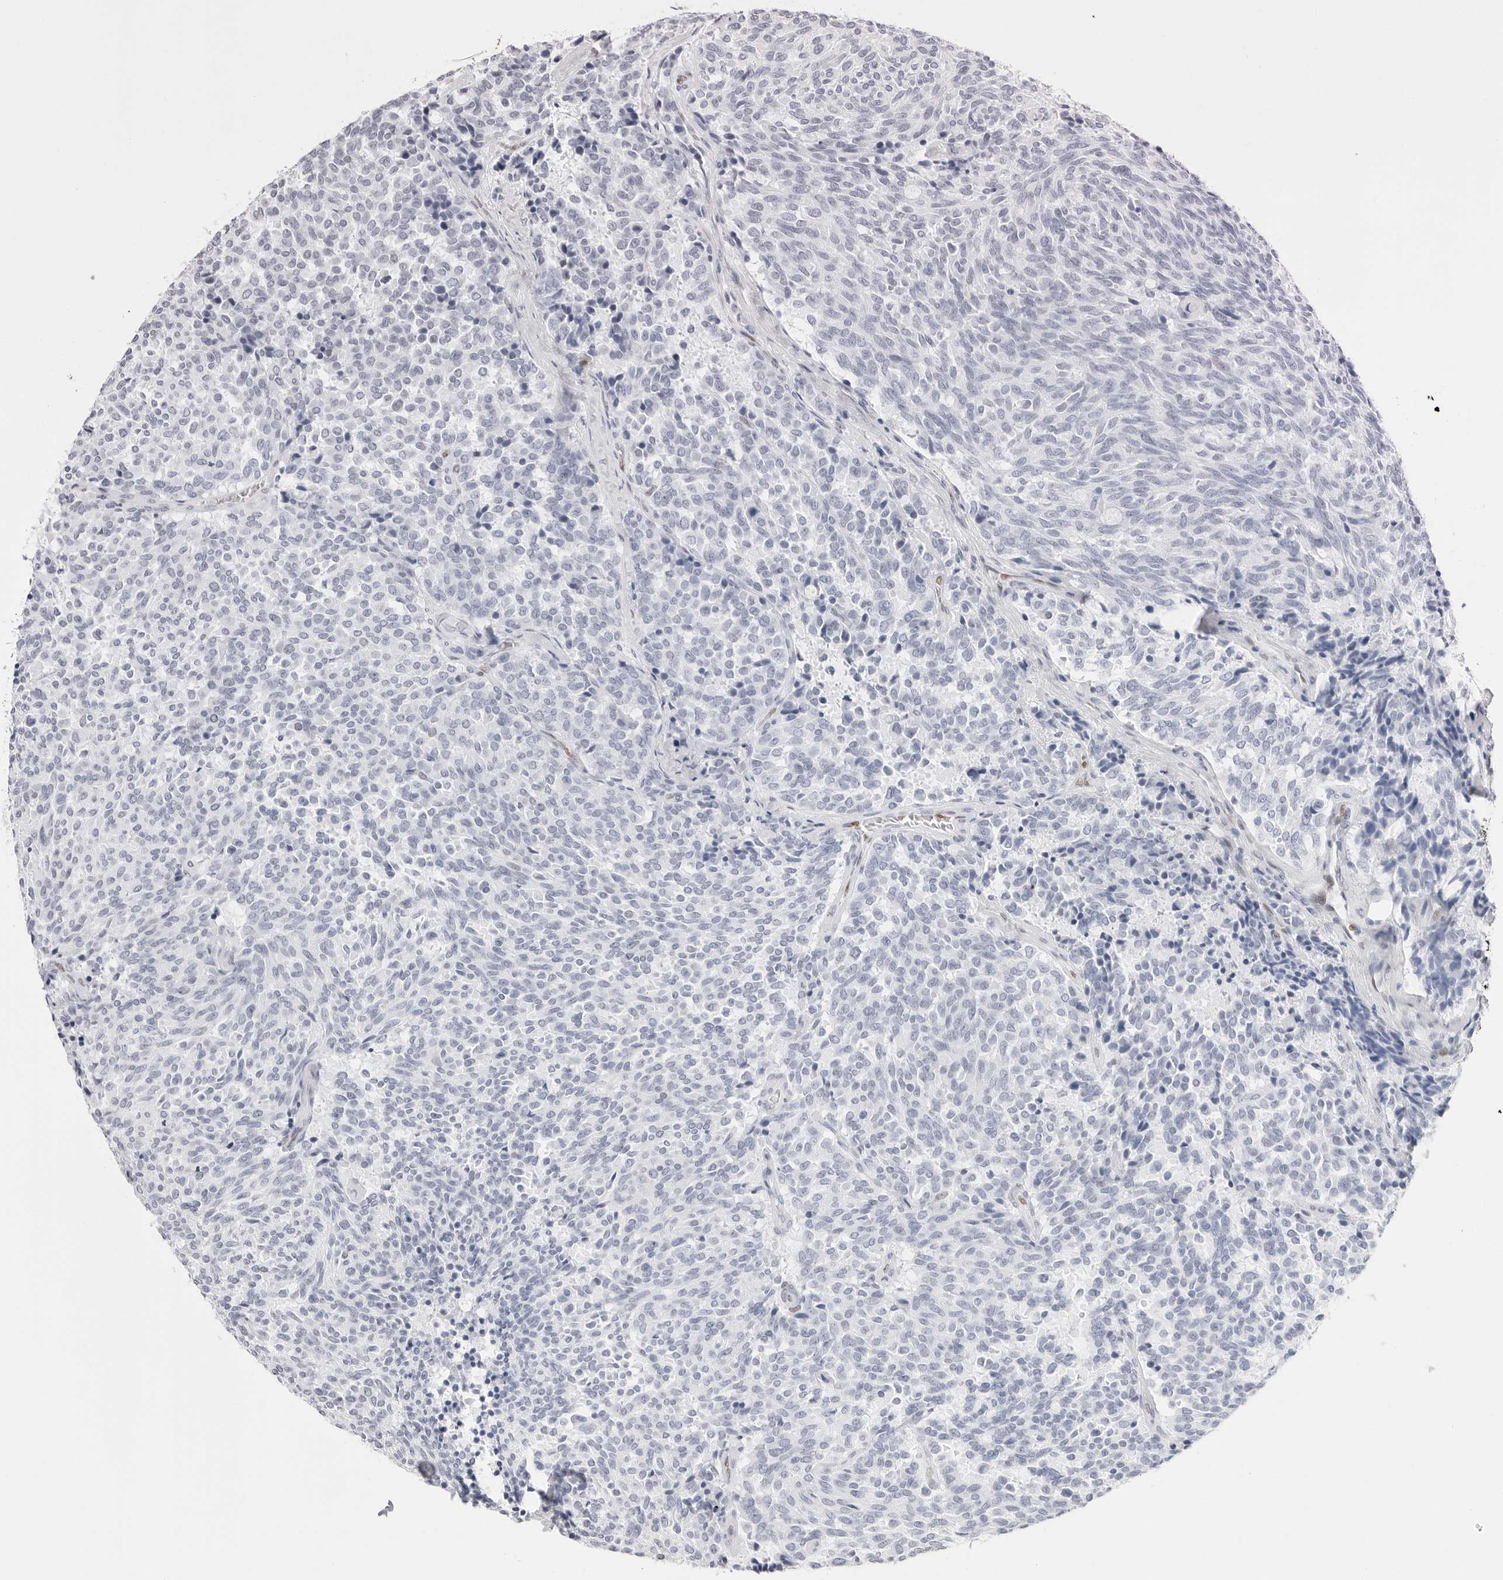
{"staining": {"intensity": "negative", "quantity": "none", "location": "none"}, "tissue": "carcinoid", "cell_type": "Tumor cells", "image_type": "cancer", "snomed": [{"axis": "morphology", "description": "Carcinoid, malignant, NOS"}, {"axis": "topography", "description": "Pancreas"}], "caption": "An image of human carcinoid is negative for staining in tumor cells.", "gene": "NASP", "patient": {"sex": "female", "age": 54}}